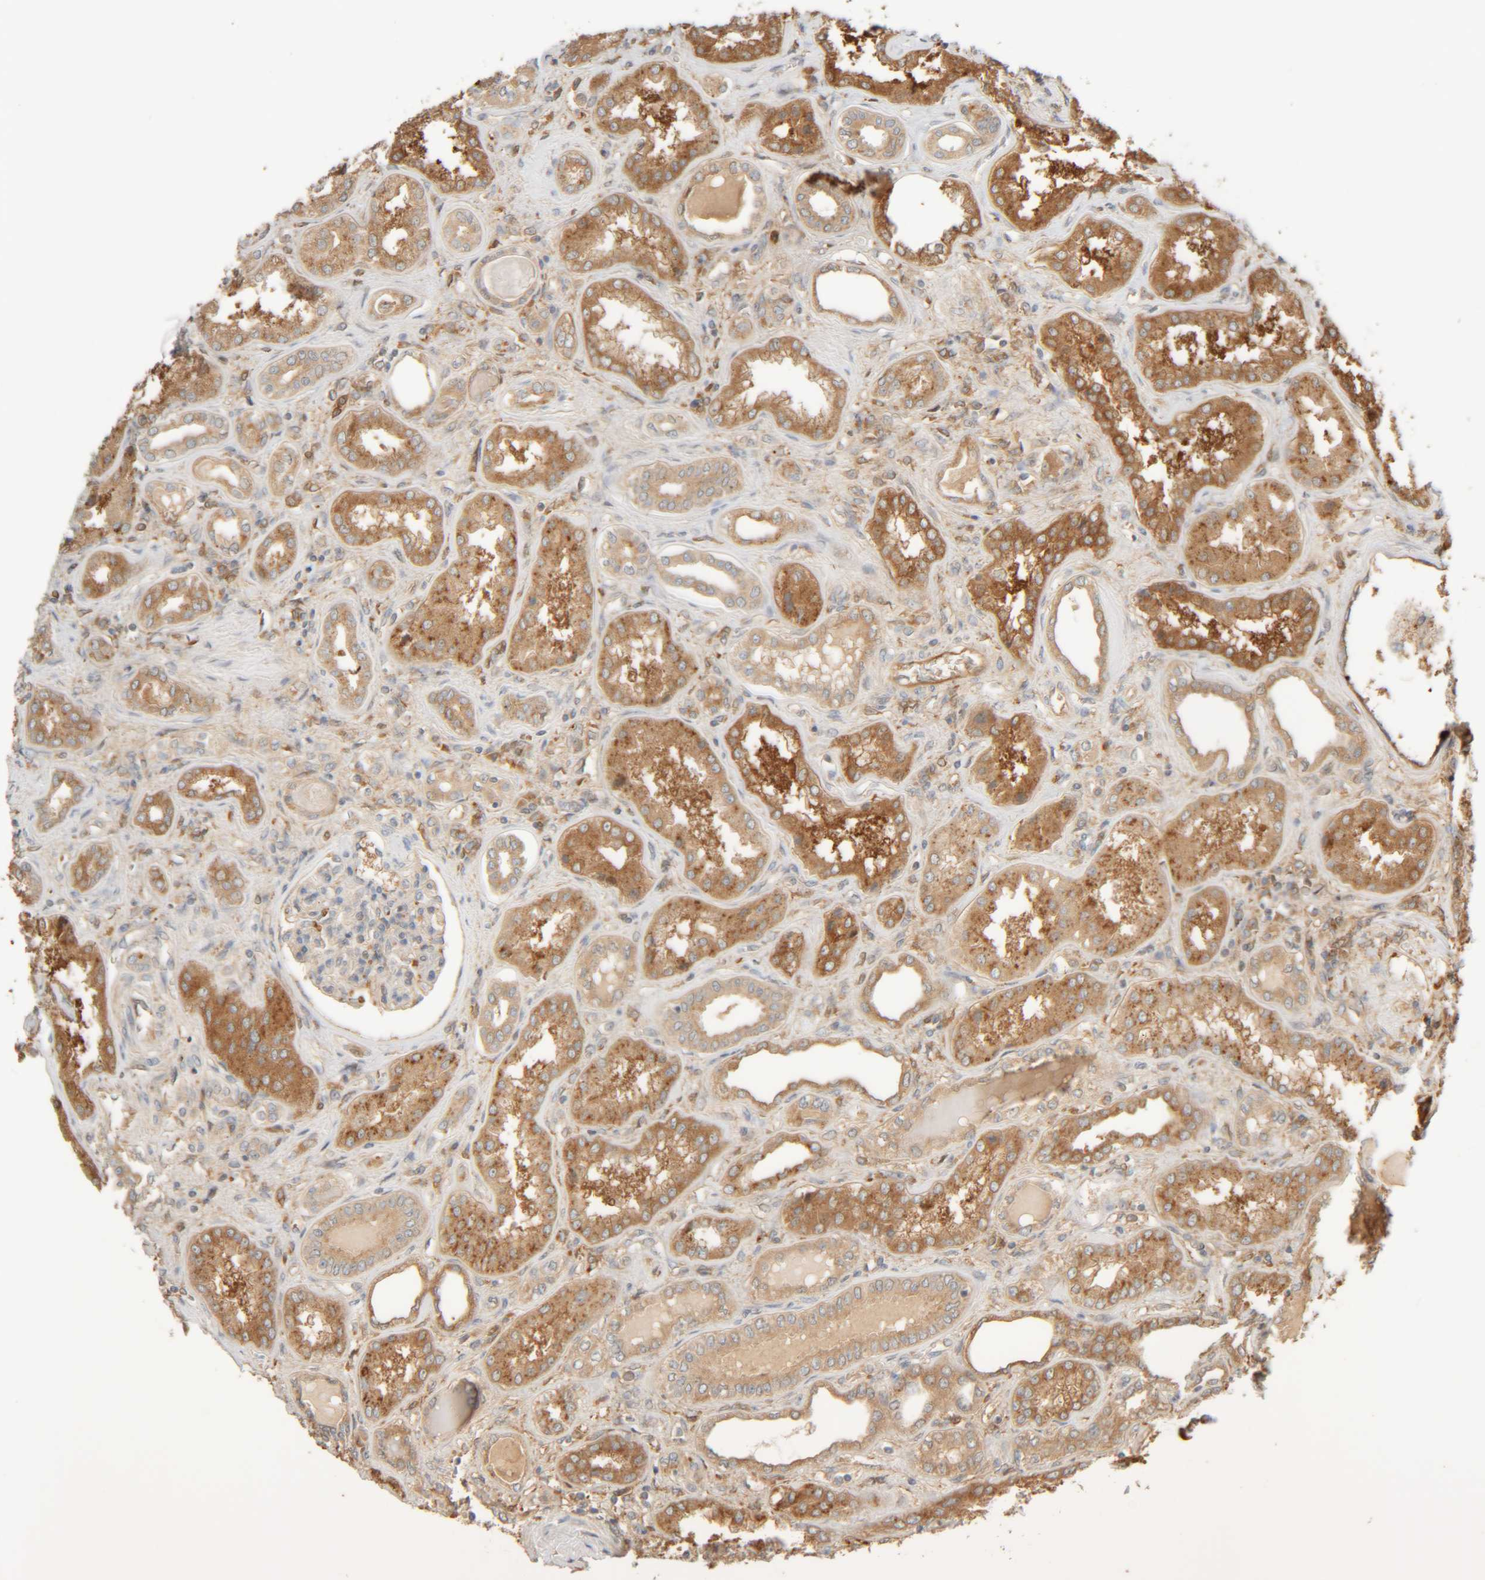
{"staining": {"intensity": "weak", "quantity": ">75%", "location": "cytoplasmic/membranous"}, "tissue": "kidney", "cell_type": "Cells in glomeruli", "image_type": "normal", "snomed": [{"axis": "morphology", "description": "Normal tissue, NOS"}, {"axis": "topography", "description": "Kidney"}], "caption": "An immunohistochemistry image of benign tissue is shown. Protein staining in brown highlights weak cytoplasmic/membranous positivity in kidney within cells in glomeruli.", "gene": "TMEM192", "patient": {"sex": "female", "age": 56}}